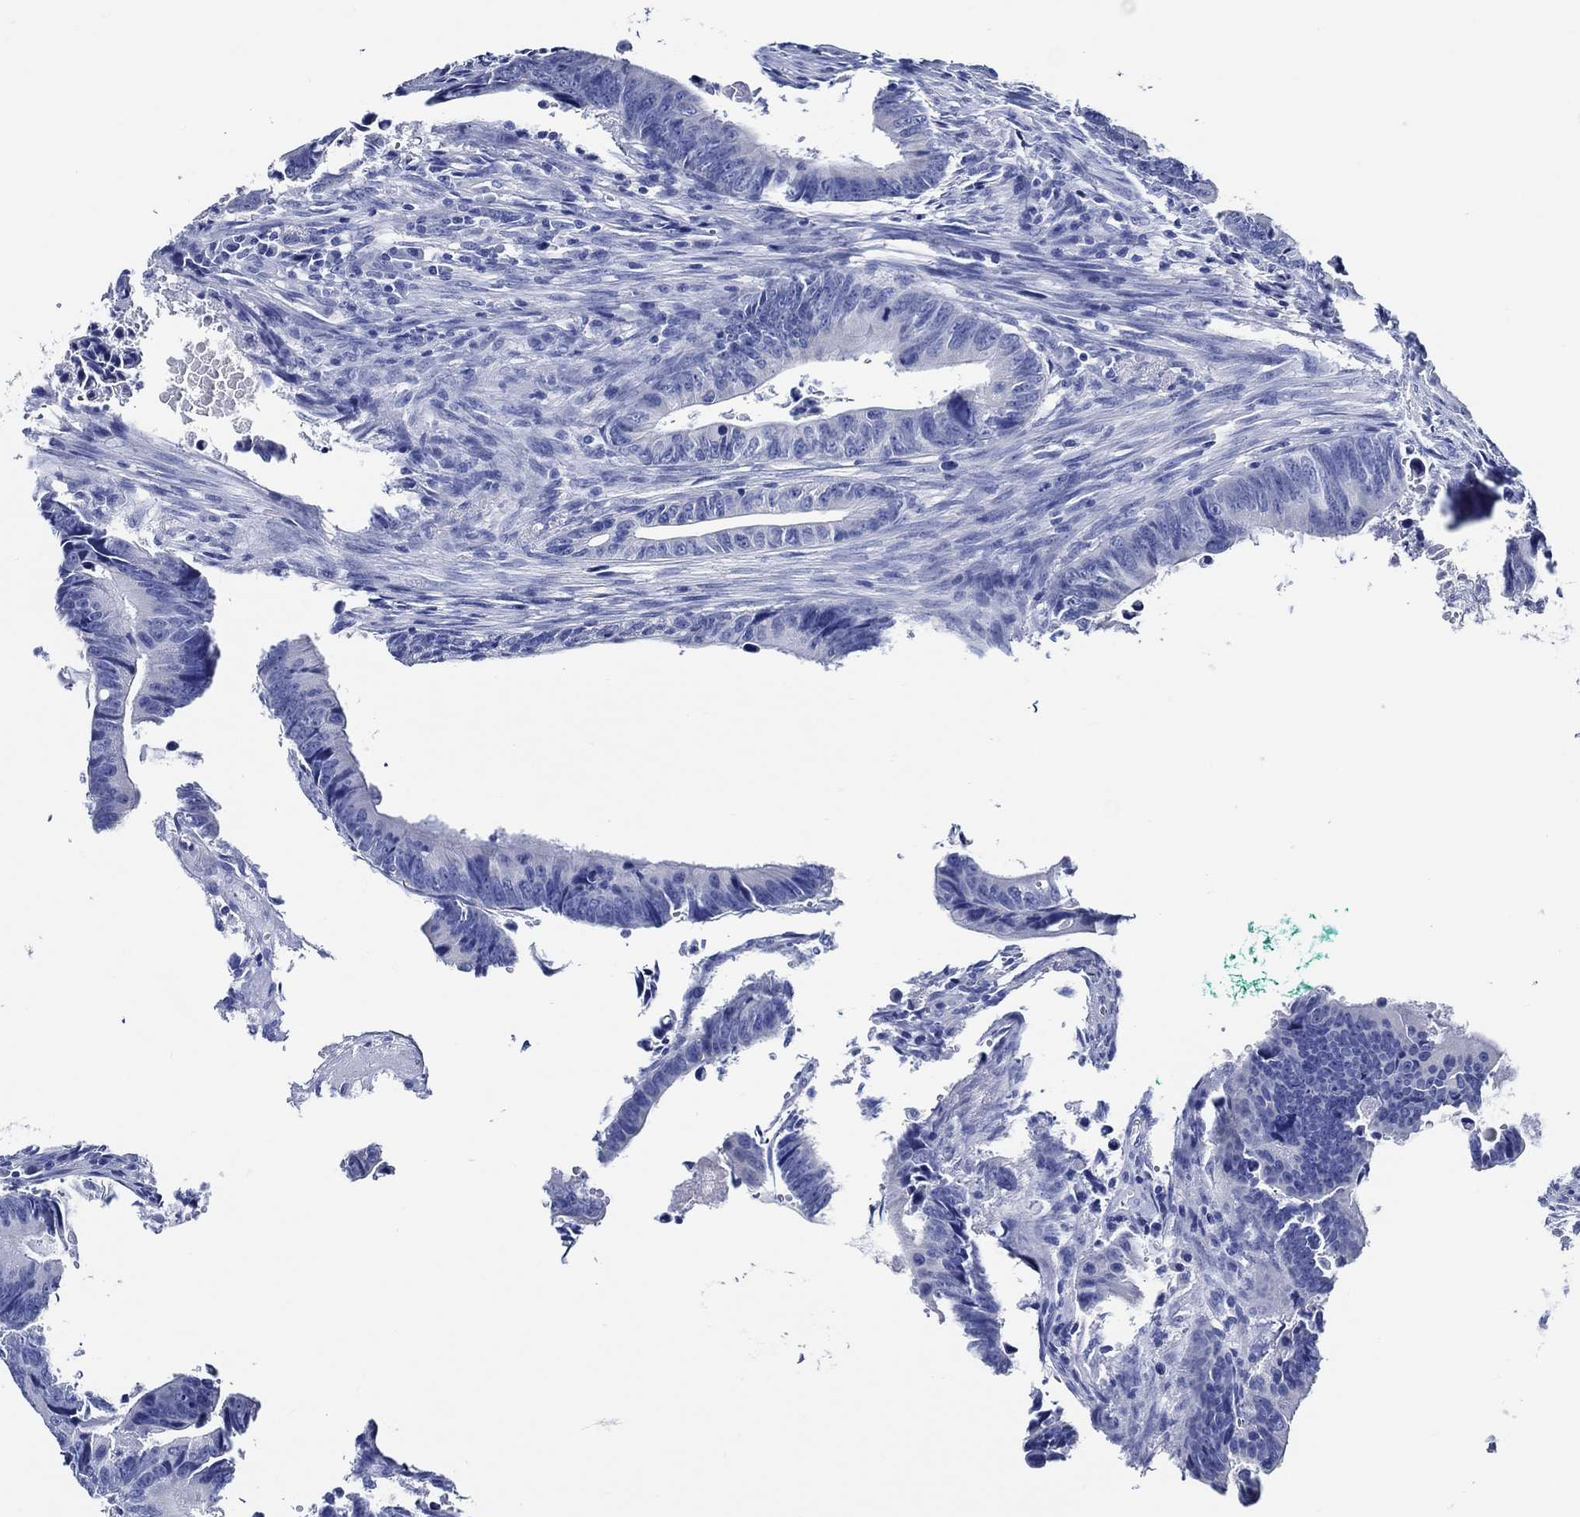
{"staining": {"intensity": "negative", "quantity": "none", "location": "none"}, "tissue": "colorectal cancer", "cell_type": "Tumor cells", "image_type": "cancer", "snomed": [{"axis": "morphology", "description": "Adenocarcinoma, NOS"}, {"axis": "topography", "description": "Colon"}], "caption": "This micrograph is of colorectal cancer stained with immunohistochemistry (IHC) to label a protein in brown with the nuclei are counter-stained blue. There is no expression in tumor cells. The staining is performed using DAB (3,3'-diaminobenzidine) brown chromogen with nuclei counter-stained in using hematoxylin.", "gene": "WDR62", "patient": {"sex": "female", "age": 87}}